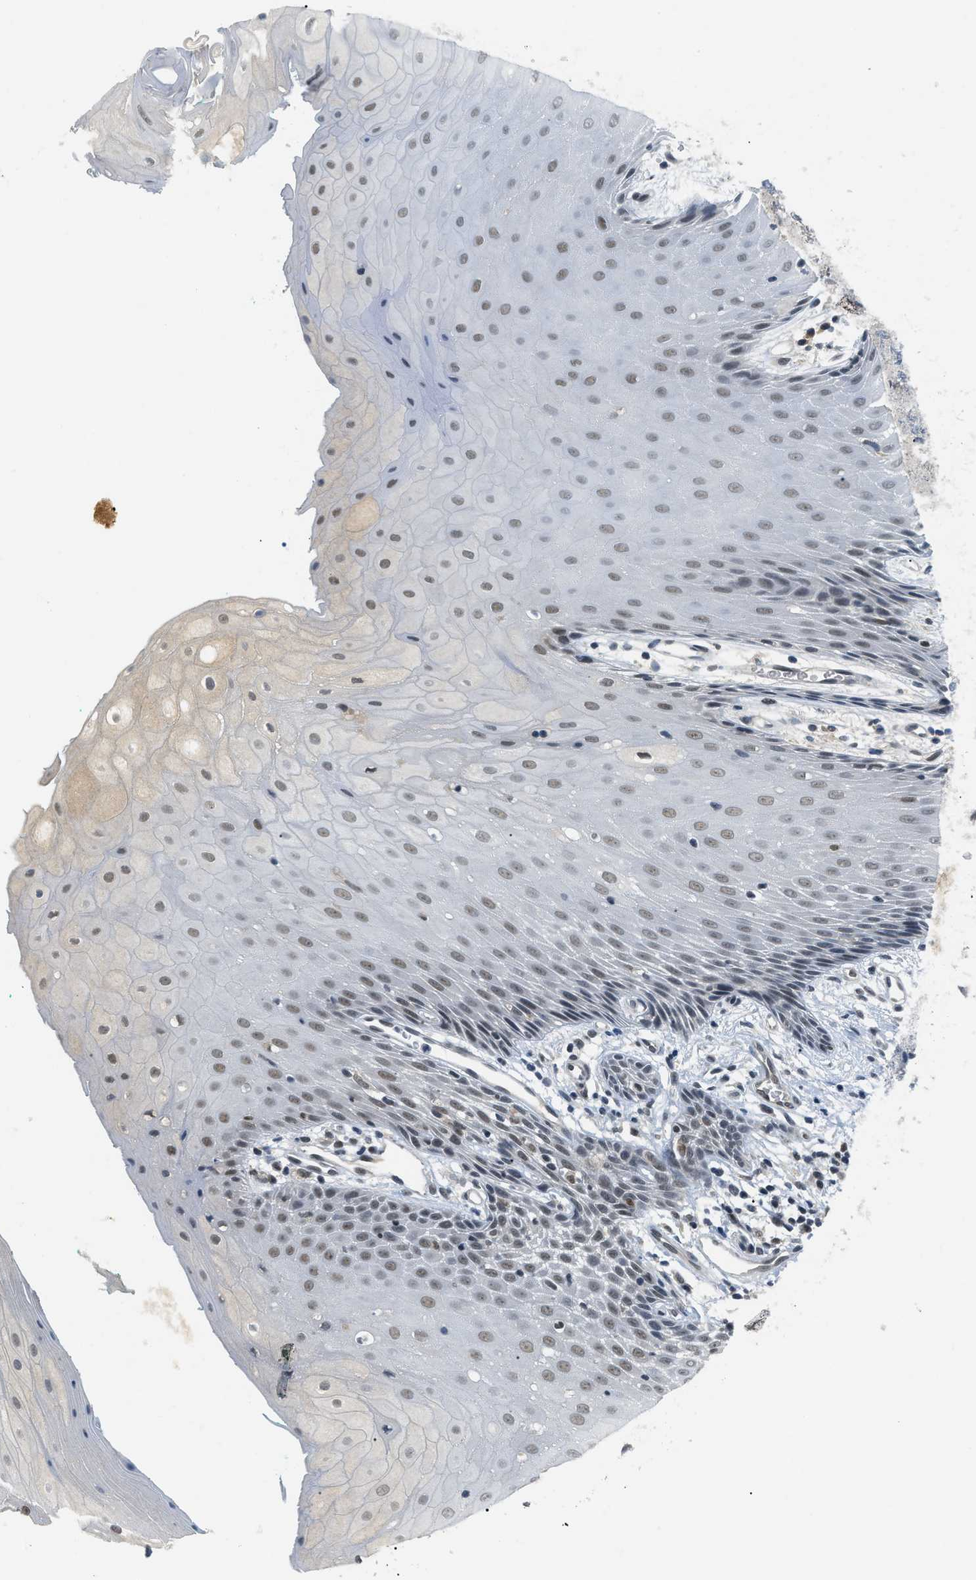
{"staining": {"intensity": "weak", "quantity": "25%-75%", "location": "nuclear"}, "tissue": "oral mucosa", "cell_type": "Squamous epithelial cells", "image_type": "normal", "snomed": [{"axis": "morphology", "description": "Normal tissue, NOS"}, {"axis": "morphology", "description": "Squamous cell carcinoma, NOS"}, {"axis": "topography", "description": "Oral tissue"}, {"axis": "topography", "description": "Salivary gland"}, {"axis": "topography", "description": "Head-Neck"}], "caption": "This is a photomicrograph of immunohistochemistry staining of normal oral mucosa, which shows weak positivity in the nuclear of squamous epithelial cells.", "gene": "MZF1", "patient": {"sex": "female", "age": 62}}